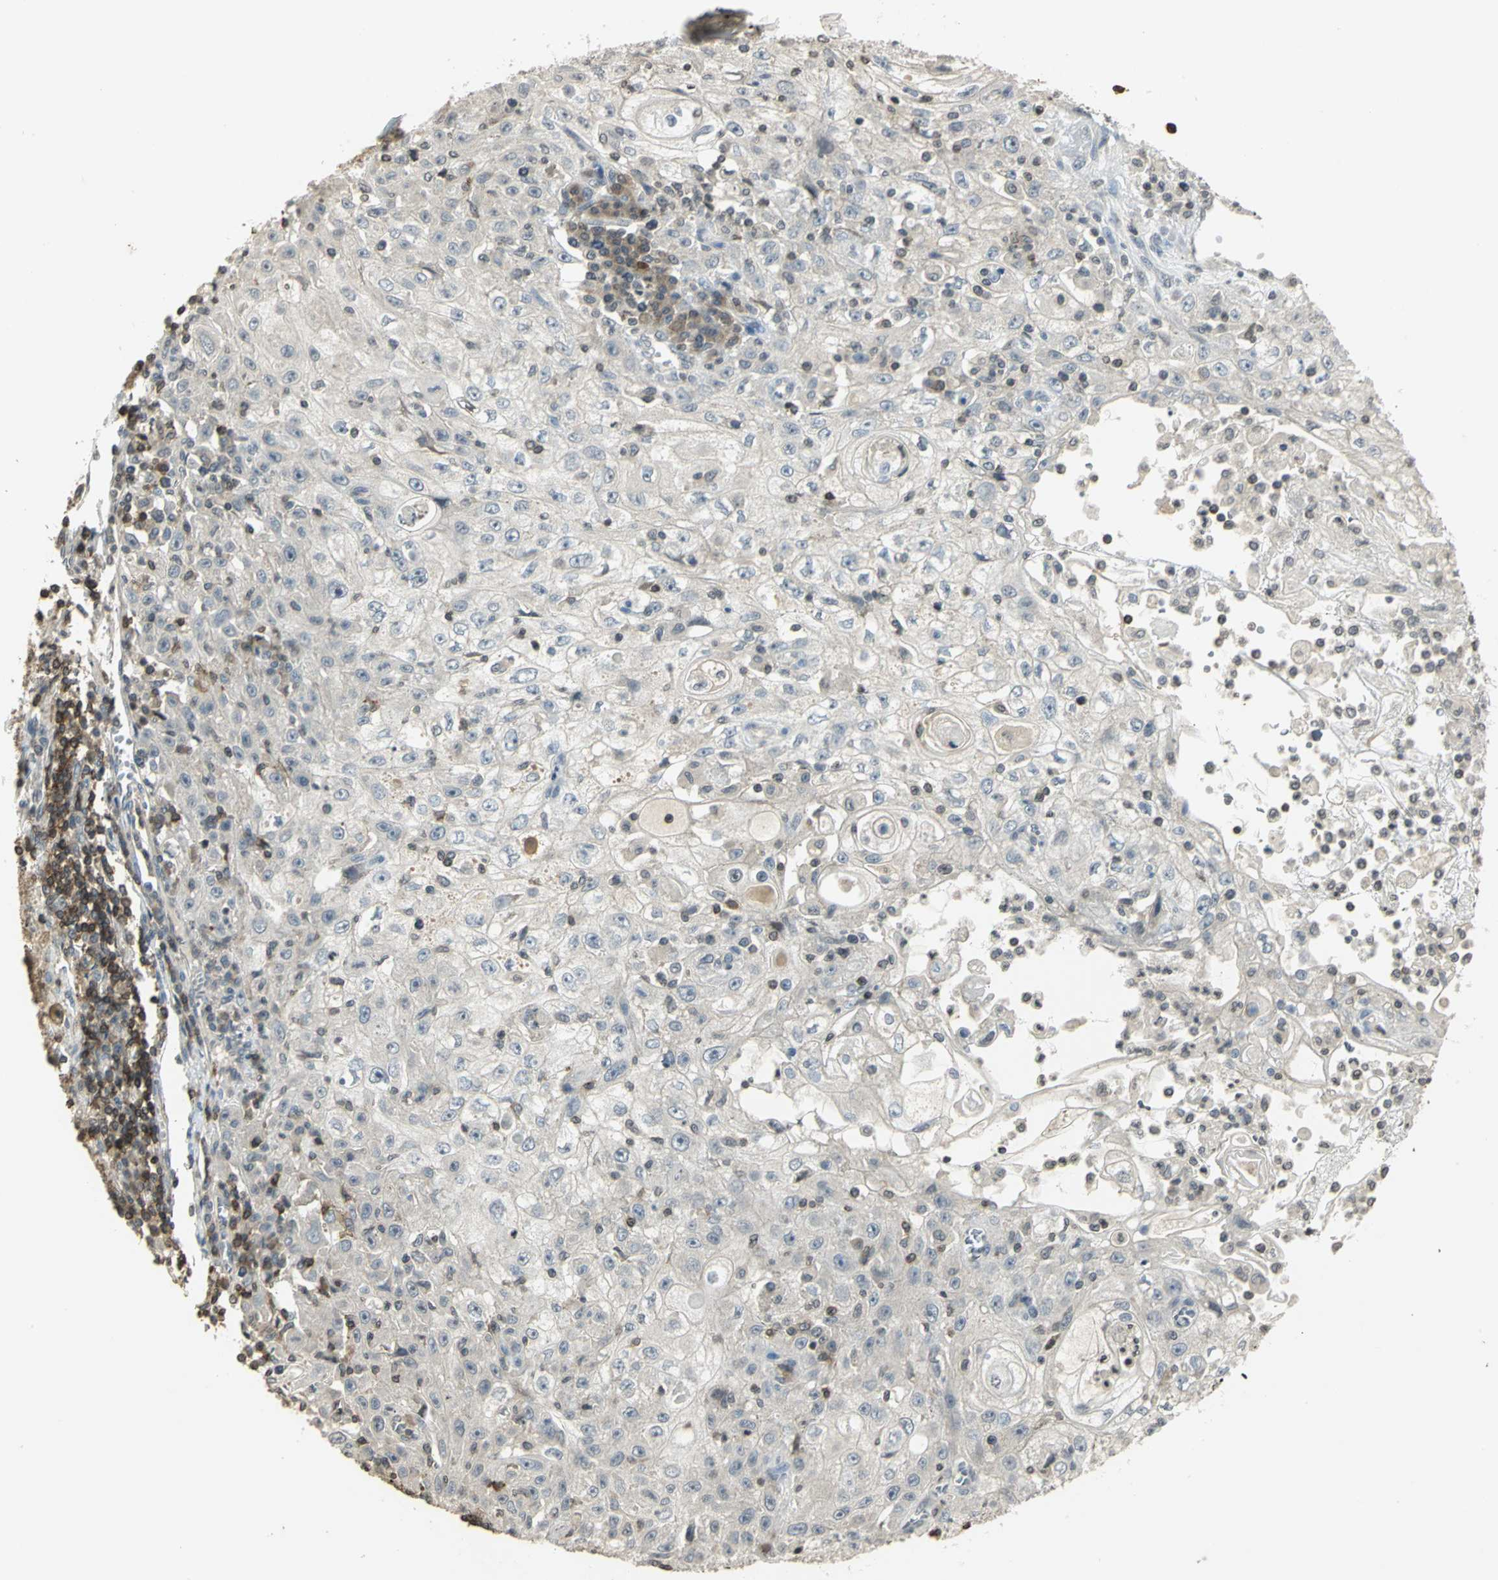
{"staining": {"intensity": "negative", "quantity": "none", "location": "none"}, "tissue": "skin cancer", "cell_type": "Tumor cells", "image_type": "cancer", "snomed": [{"axis": "morphology", "description": "Squamous cell carcinoma, NOS"}, {"axis": "topography", "description": "Skin"}], "caption": "This is a histopathology image of immunohistochemistry staining of skin cancer, which shows no positivity in tumor cells. (DAB (3,3'-diaminobenzidine) immunohistochemistry with hematoxylin counter stain).", "gene": "IL16", "patient": {"sex": "male", "age": 75}}